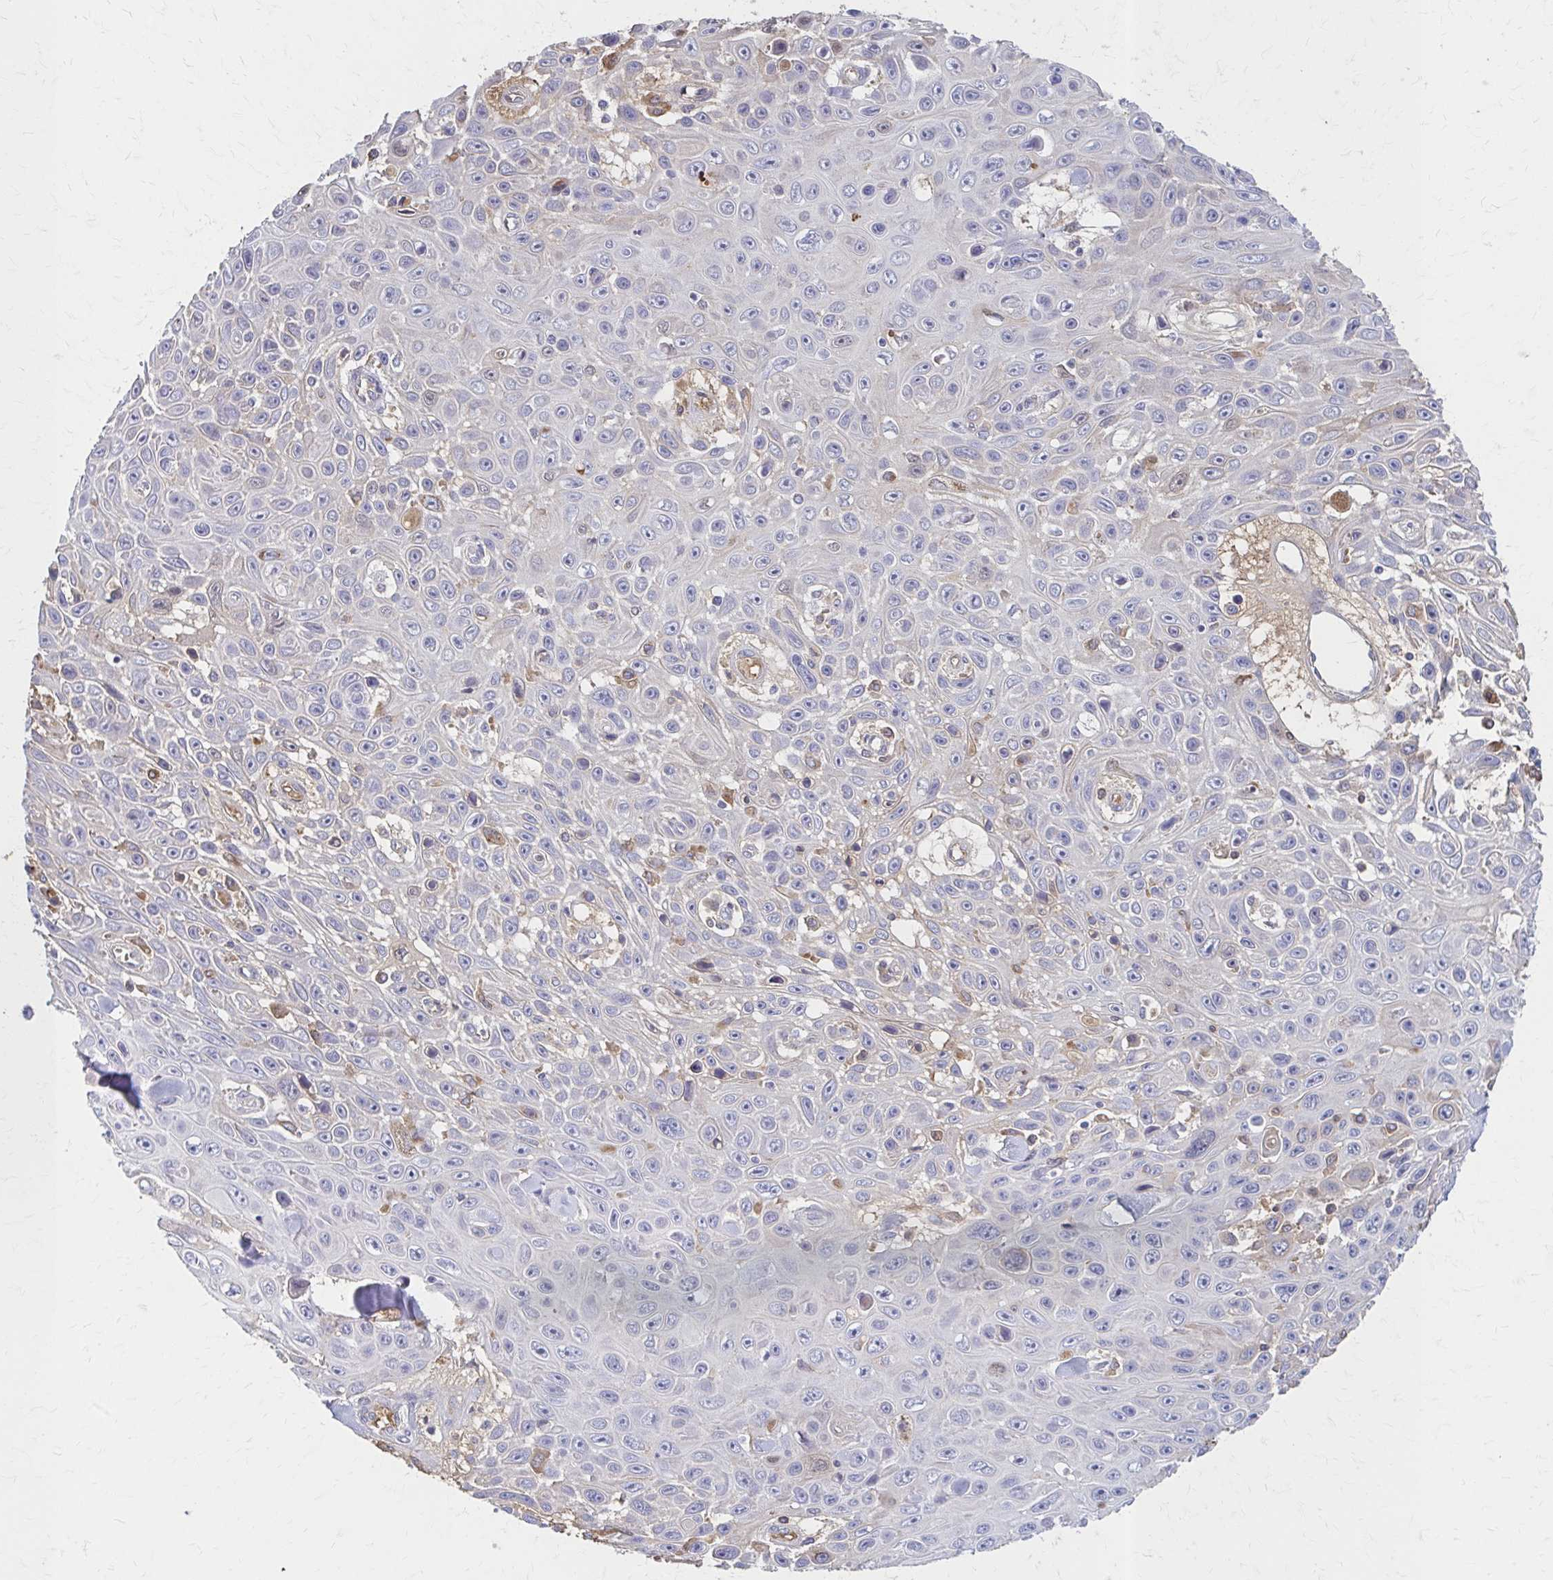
{"staining": {"intensity": "negative", "quantity": "none", "location": "none"}, "tissue": "skin cancer", "cell_type": "Tumor cells", "image_type": "cancer", "snomed": [{"axis": "morphology", "description": "Squamous cell carcinoma, NOS"}, {"axis": "topography", "description": "Skin"}], "caption": "This histopathology image is of skin cancer stained with IHC to label a protein in brown with the nuclei are counter-stained blue. There is no positivity in tumor cells.", "gene": "HMGCS2", "patient": {"sex": "male", "age": 82}}